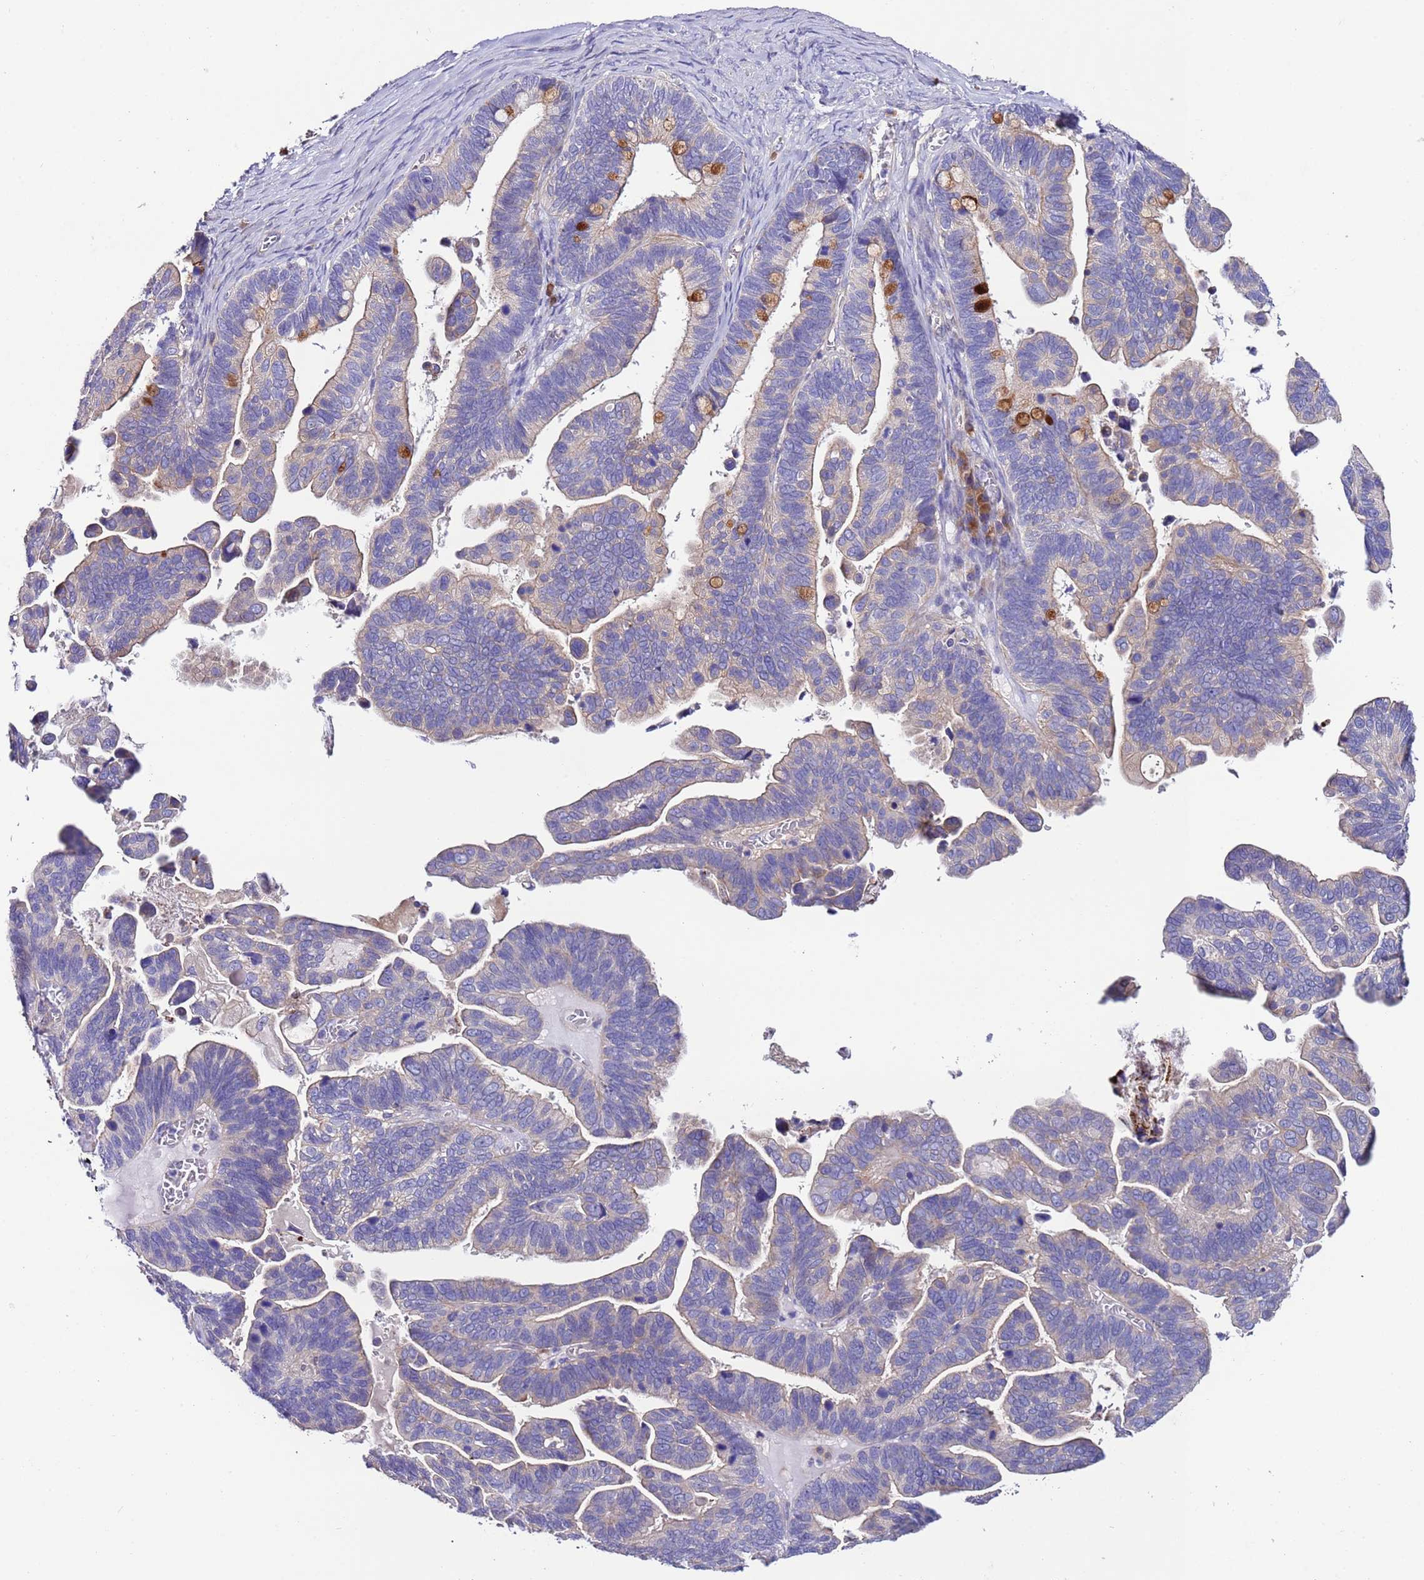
{"staining": {"intensity": "moderate", "quantity": "<25%", "location": "cytoplasmic/membranous"}, "tissue": "ovarian cancer", "cell_type": "Tumor cells", "image_type": "cancer", "snomed": [{"axis": "morphology", "description": "Cystadenocarcinoma, serous, NOS"}, {"axis": "topography", "description": "Ovary"}], "caption": "Immunohistochemical staining of serous cystadenocarcinoma (ovarian) exhibits low levels of moderate cytoplasmic/membranous protein positivity in about <25% of tumor cells.", "gene": "SPCS1", "patient": {"sex": "female", "age": 56}}